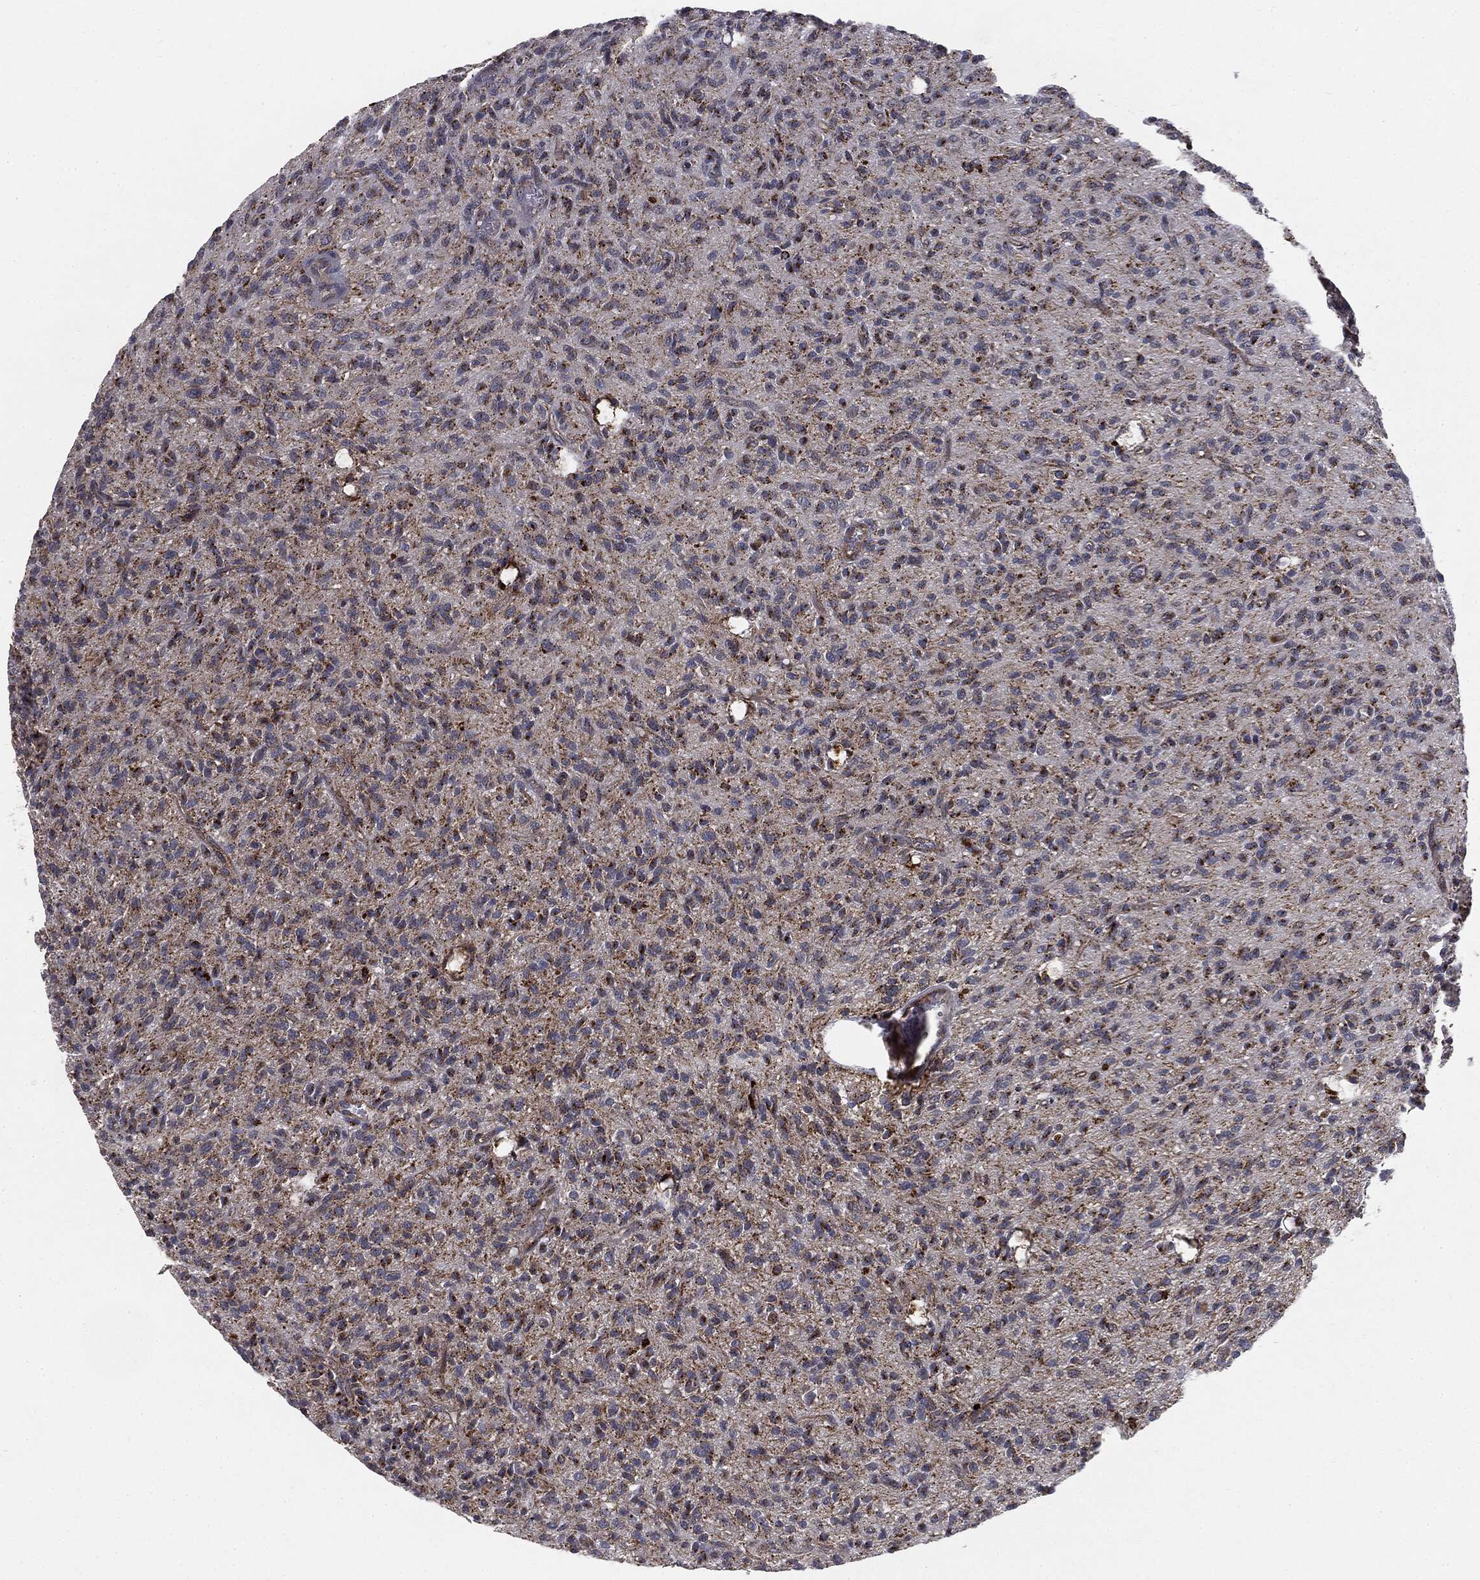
{"staining": {"intensity": "strong", "quantity": "<25%", "location": "cytoplasmic/membranous"}, "tissue": "glioma", "cell_type": "Tumor cells", "image_type": "cancer", "snomed": [{"axis": "morphology", "description": "Glioma, malignant, High grade"}, {"axis": "topography", "description": "Brain"}], "caption": "The micrograph displays a brown stain indicating the presence of a protein in the cytoplasmic/membranous of tumor cells in malignant glioma (high-grade).", "gene": "CTSA", "patient": {"sex": "male", "age": 64}}